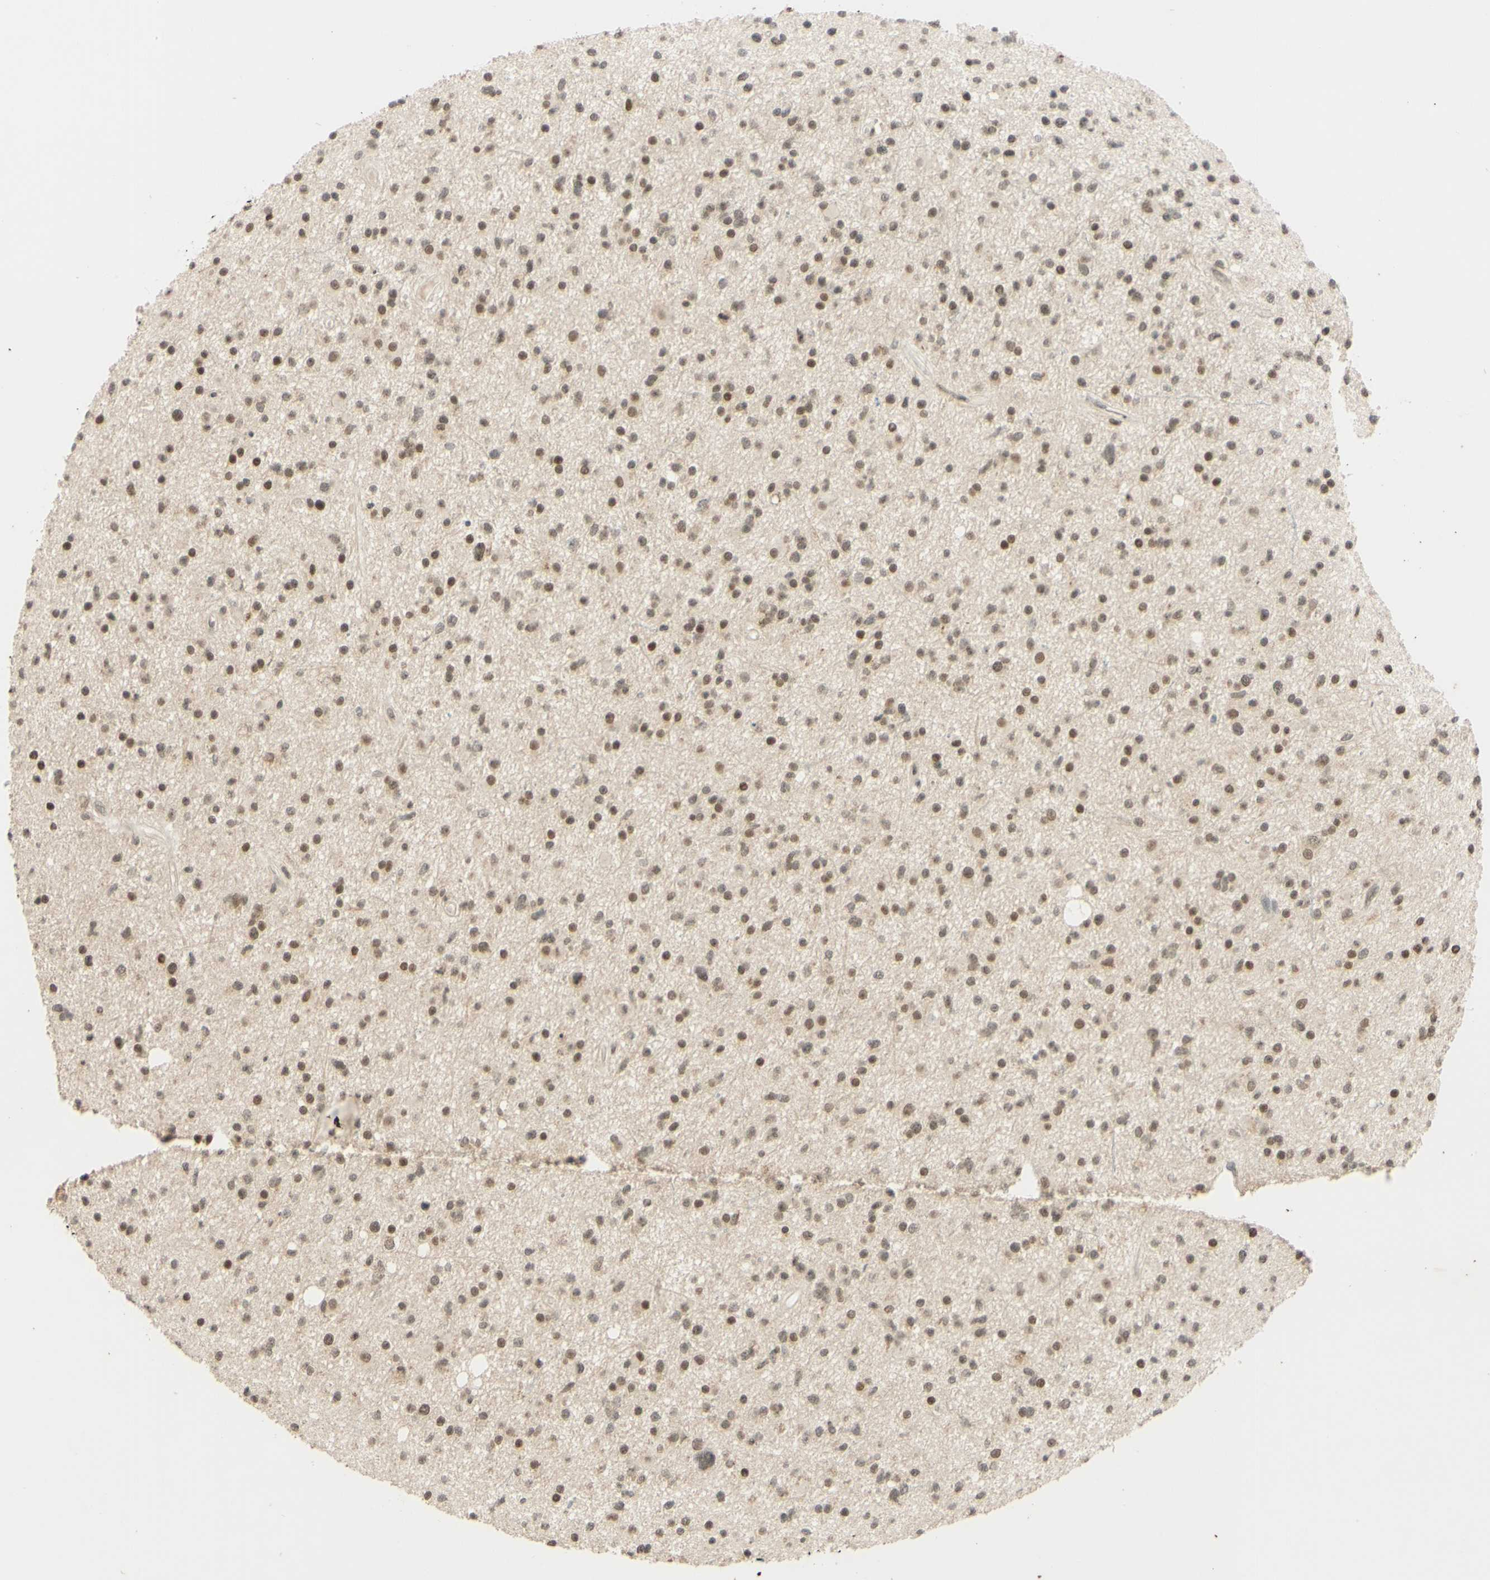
{"staining": {"intensity": "moderate", "quantity": ">75%", "location": "nuclear"}, "tissue": "glioma", "cell_type": "Tumor cells", "image_type": "cancer", "snomed": [{"axis": "morphology", "description": "Glioma, malignant, High grade"}, {"axis": "topography", "description": "Brain"}], "caption": "Protein expression analysis of glioma shows moderate nuclear expression in approximately >75% of tumor cells.", "gene": "SMARCB1", "patient": {"sex": "male", "age": 33}}